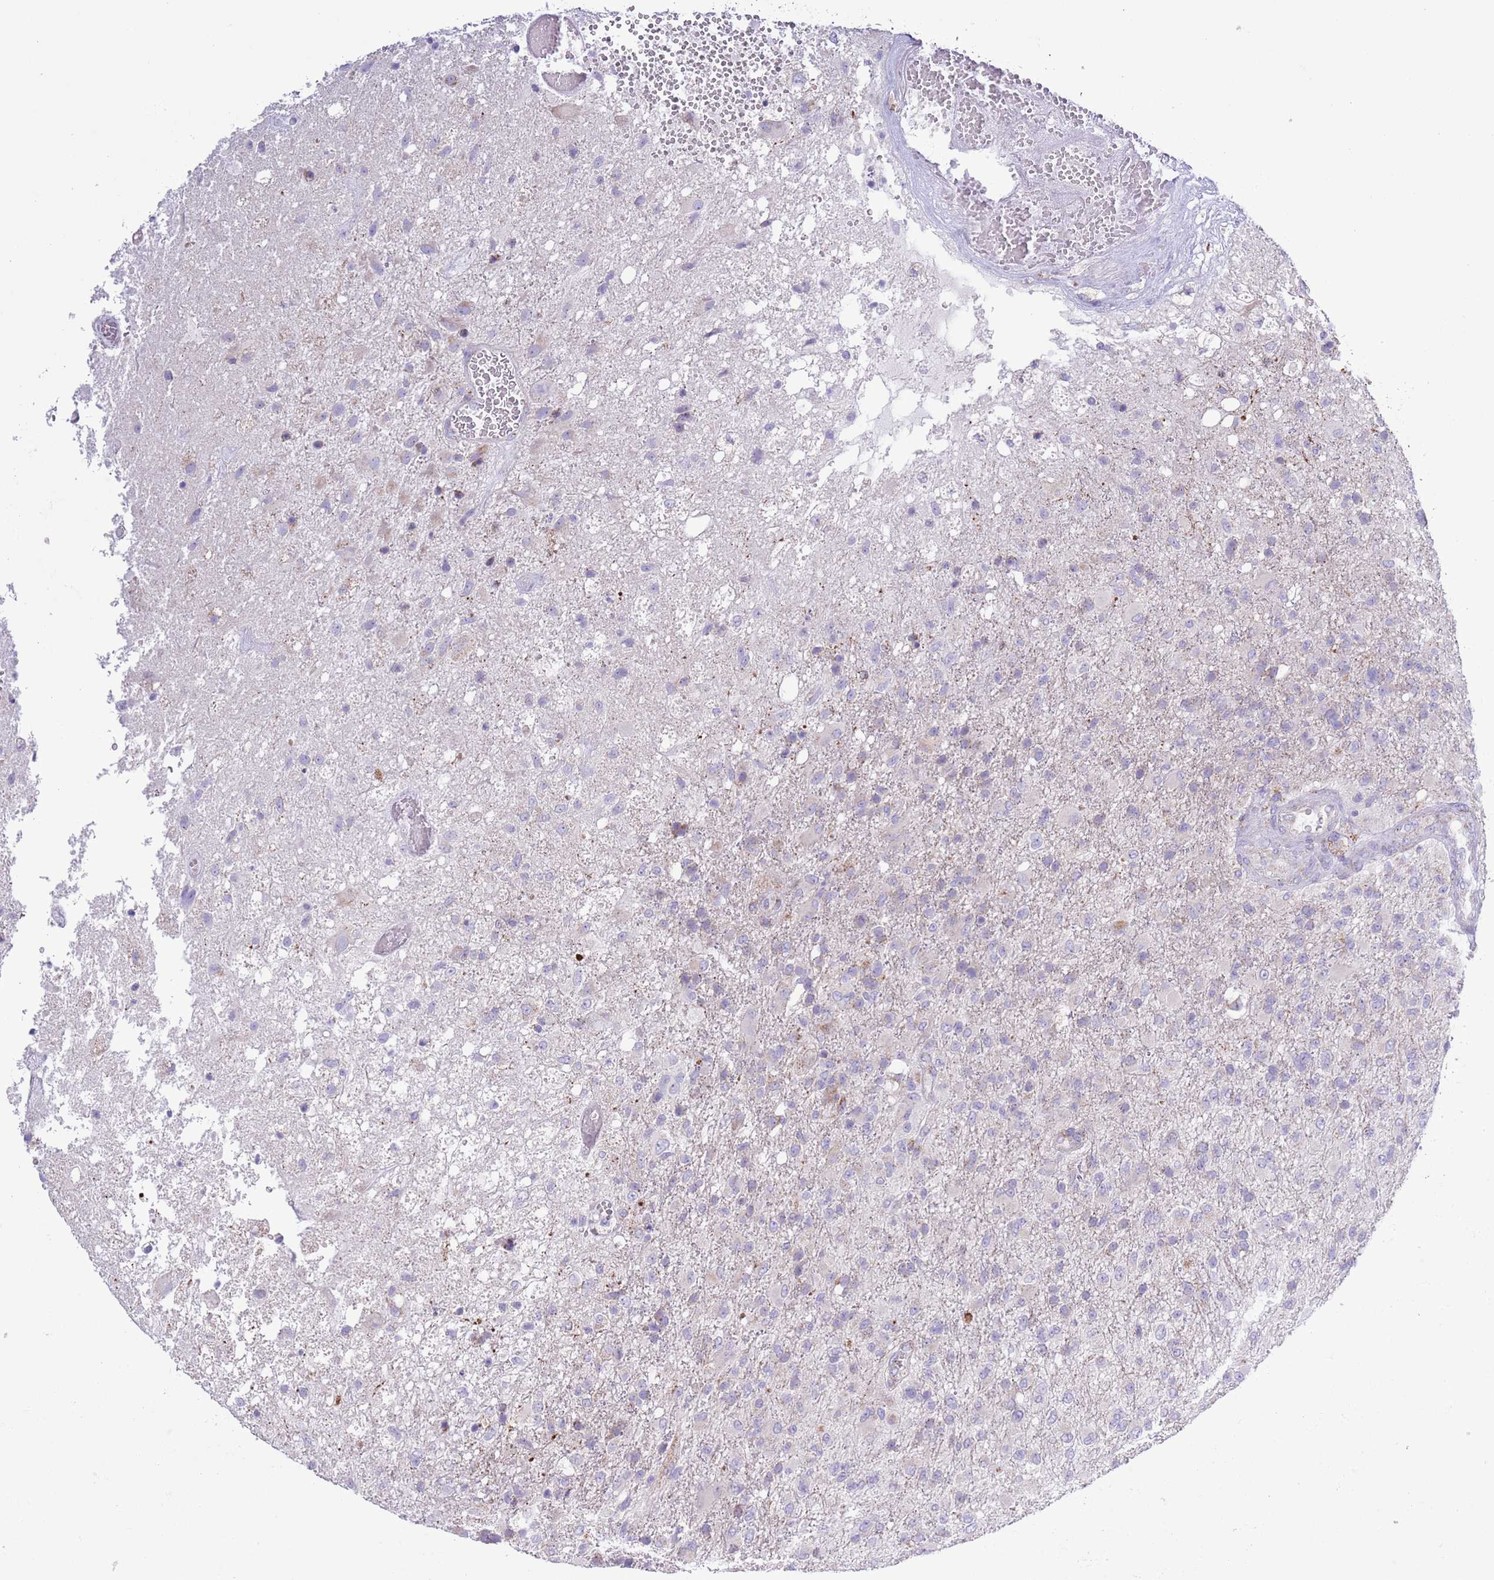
{"staining": {"intensity": "negative", "quantity": "none", "location": "none"}, "tissue": "glioma", "cell_type": "Tumor cells", "image_type": "cancer", "snomed": [{"axis": "morphology", "description": "Glioma, malignant, High grade"}, {"axis": "topography", "description": "Brain"}], "caption": "This micrograph is of glioma stained with immunohistochemistry to label a protein in brown with the nuclei are counter-stained blue. There is no staining in tumor cells.", "gene": "ATP6V1B1", "patient": {"sex": "female", "age": 74}}